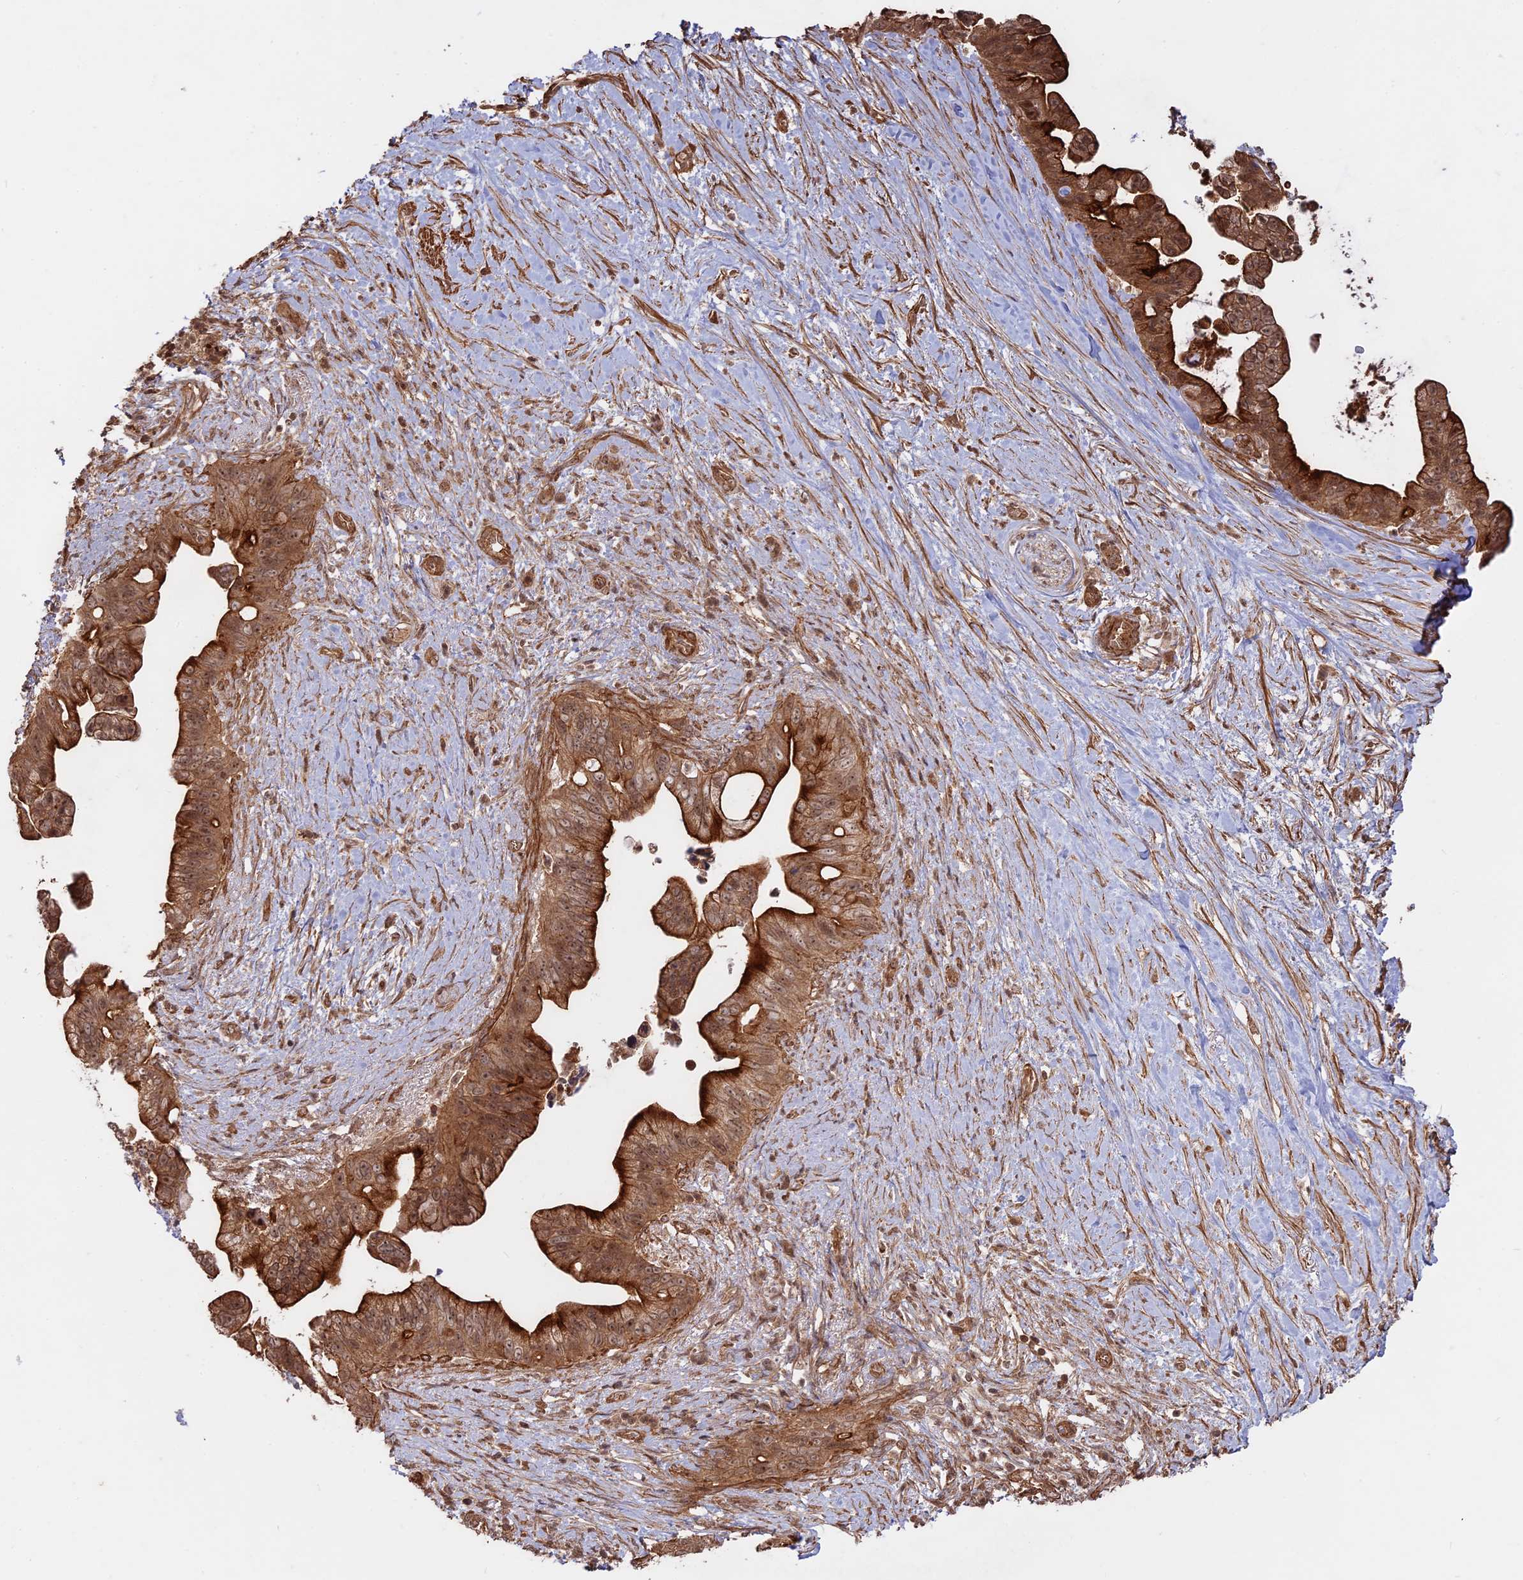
{"staining": {"intensity": "moderate", "quantity": ">75%", "location": "cytoplasmic/membranous,nuclear"}, "tissue": "pancreatic cancer", "cell_type": "Tumor cells", "image_type": "cancer", "snomed": [{"axis": "morphology", "description": "Adenocarcinoma, NOS"}, {"axis": "topography", "description": "Pancreas"}], "caption": "Immunohistochemical staining of pancreatic cancer (adenocarcinoma) exhibits medium levels of moderate cytoplasmic/membranous and nuclear protein positivity in approximately >75% of tumor cells.", "gene": "CCDC174", "patient": {"sex": "female", "age": 83}}